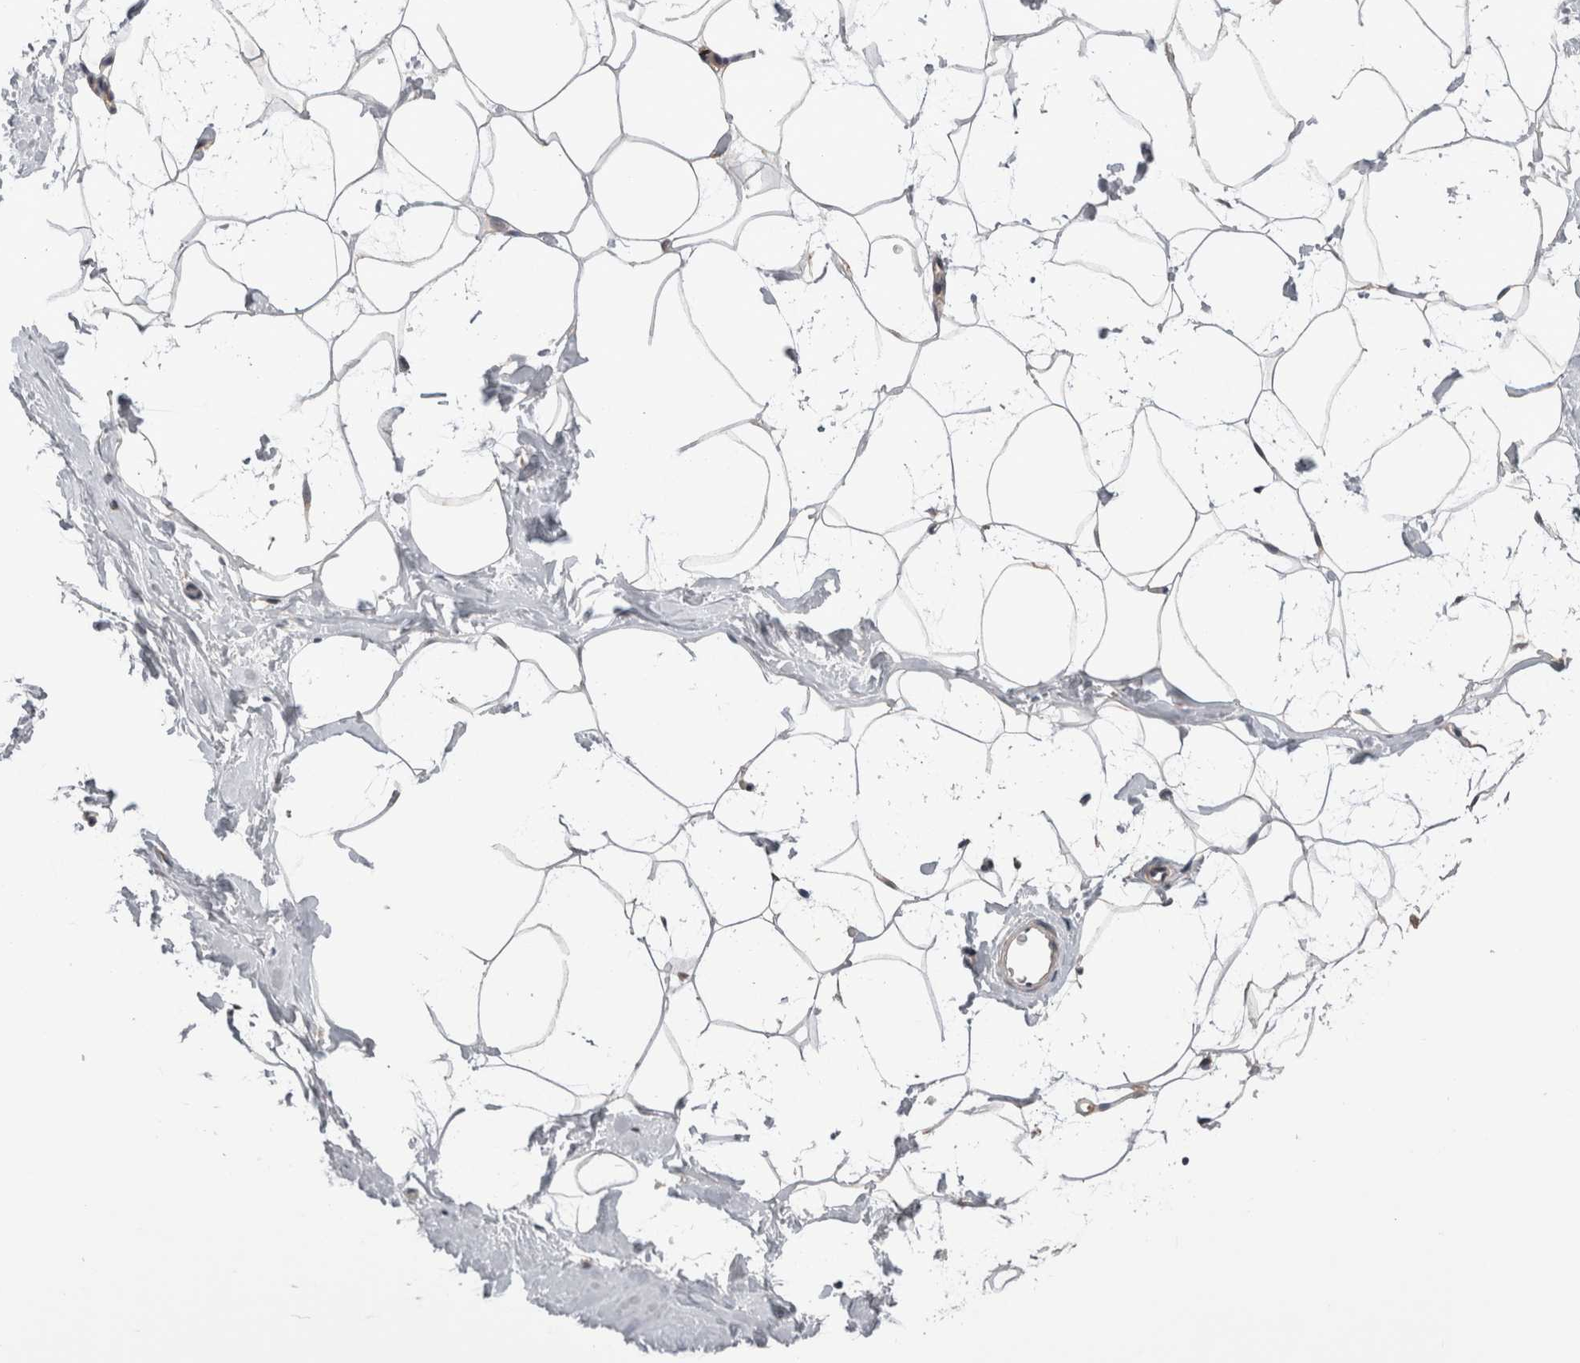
{"staining": {"intensity": "negative", "quantity": "none", "location": "none"}, "tissue": "adipose tissue", "cell_type": "Adipocytes", "image_type": "normal", "snomed": [{"axis": "morphology", "description": "Normal tissue, NOS"}, {"axis": "morphology", "description": "Fibrosis, NOS"}, {"axis": "topography", "description": "Breast"}, {"axis": "topography", "description": "Adipose tissue"}], "caption": "Immunohistochemical staining of unremarkable adipose tissue reveals no significant expression in adipocytes.", "gene": "ARHGAP29", "patient": {"sex": "female", "age": 39}}